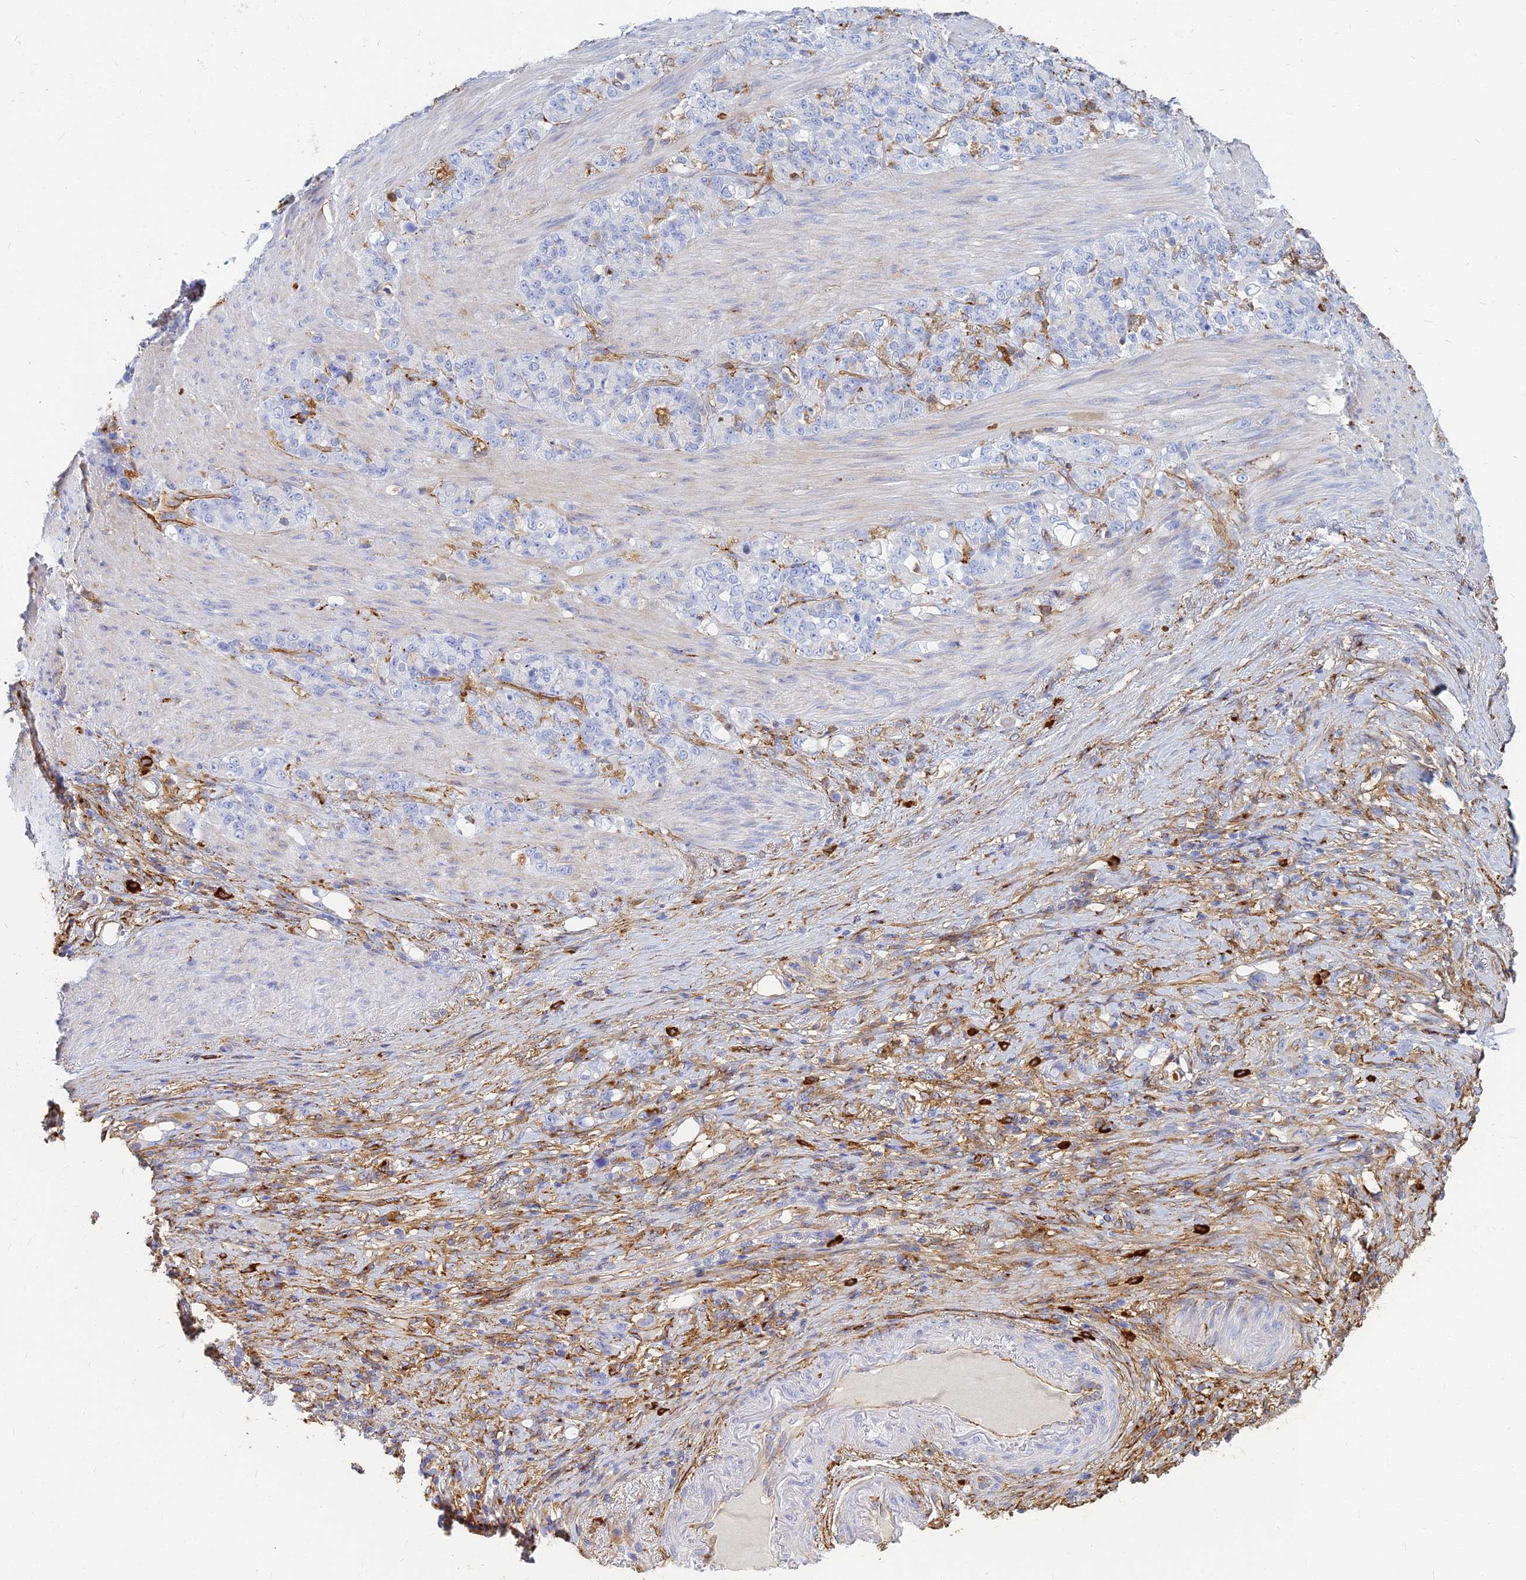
{"staining": {"intensity": "negative", "quantity": "none", "location": "none"}, "tissue": "stomach cancer", "cell_type": "Tumor cells", "image_type": "cancer", "snomed": [{"axis": "morphology", "description": "Adenocarcinoma, NOS"}, {"axis": "topography", "description": "Stomach"}], "caption": "High power microscopy histopathology image of an IHC micrograph of adenocarcinoma (stomach), revealing no significant staining in tumor cells.", "gene": "VAT1", "patient": {"sex": "female", "age": 79}}